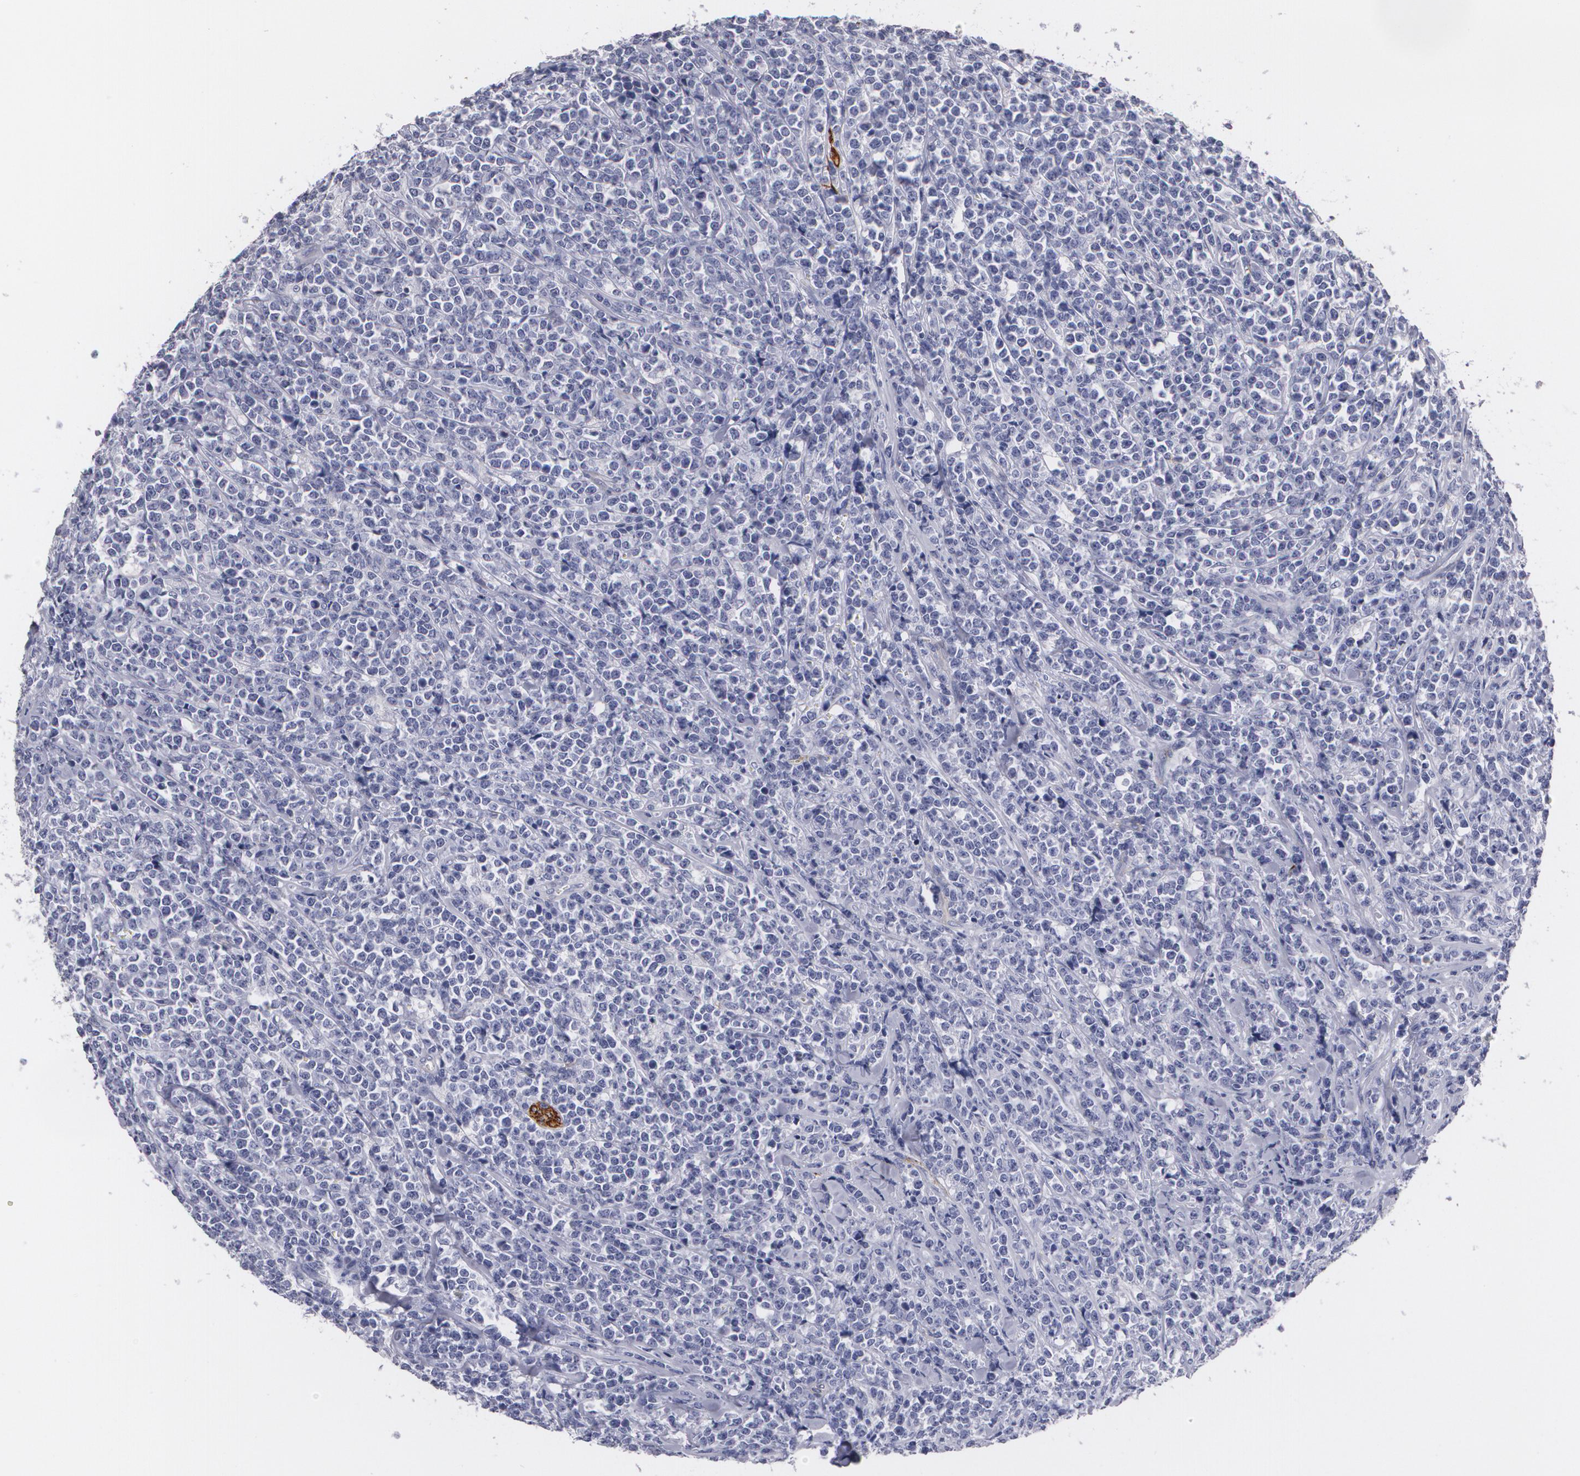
{"staining": {"intensity": "negative", "quantity": "none", "location": "none"}, "tissue": "lymphoma", "cell_type": "Tumor cells", "image_type": "cancer", "snomed": [{"axis": "morphology", "description": "Malignant lymphoma, non-Hodgkin's type, High grade"}, {"axis": "topography", "description": "Small intestine"}, {"axis": "topography", "description": "Colon"}], "caption": "There is no significant staining in tumor cells of malignant lymphoma, non-Hodgkin's type (high-grade).", "gene": "NGFR", "patient": {"sex": "male", "age": 8}}